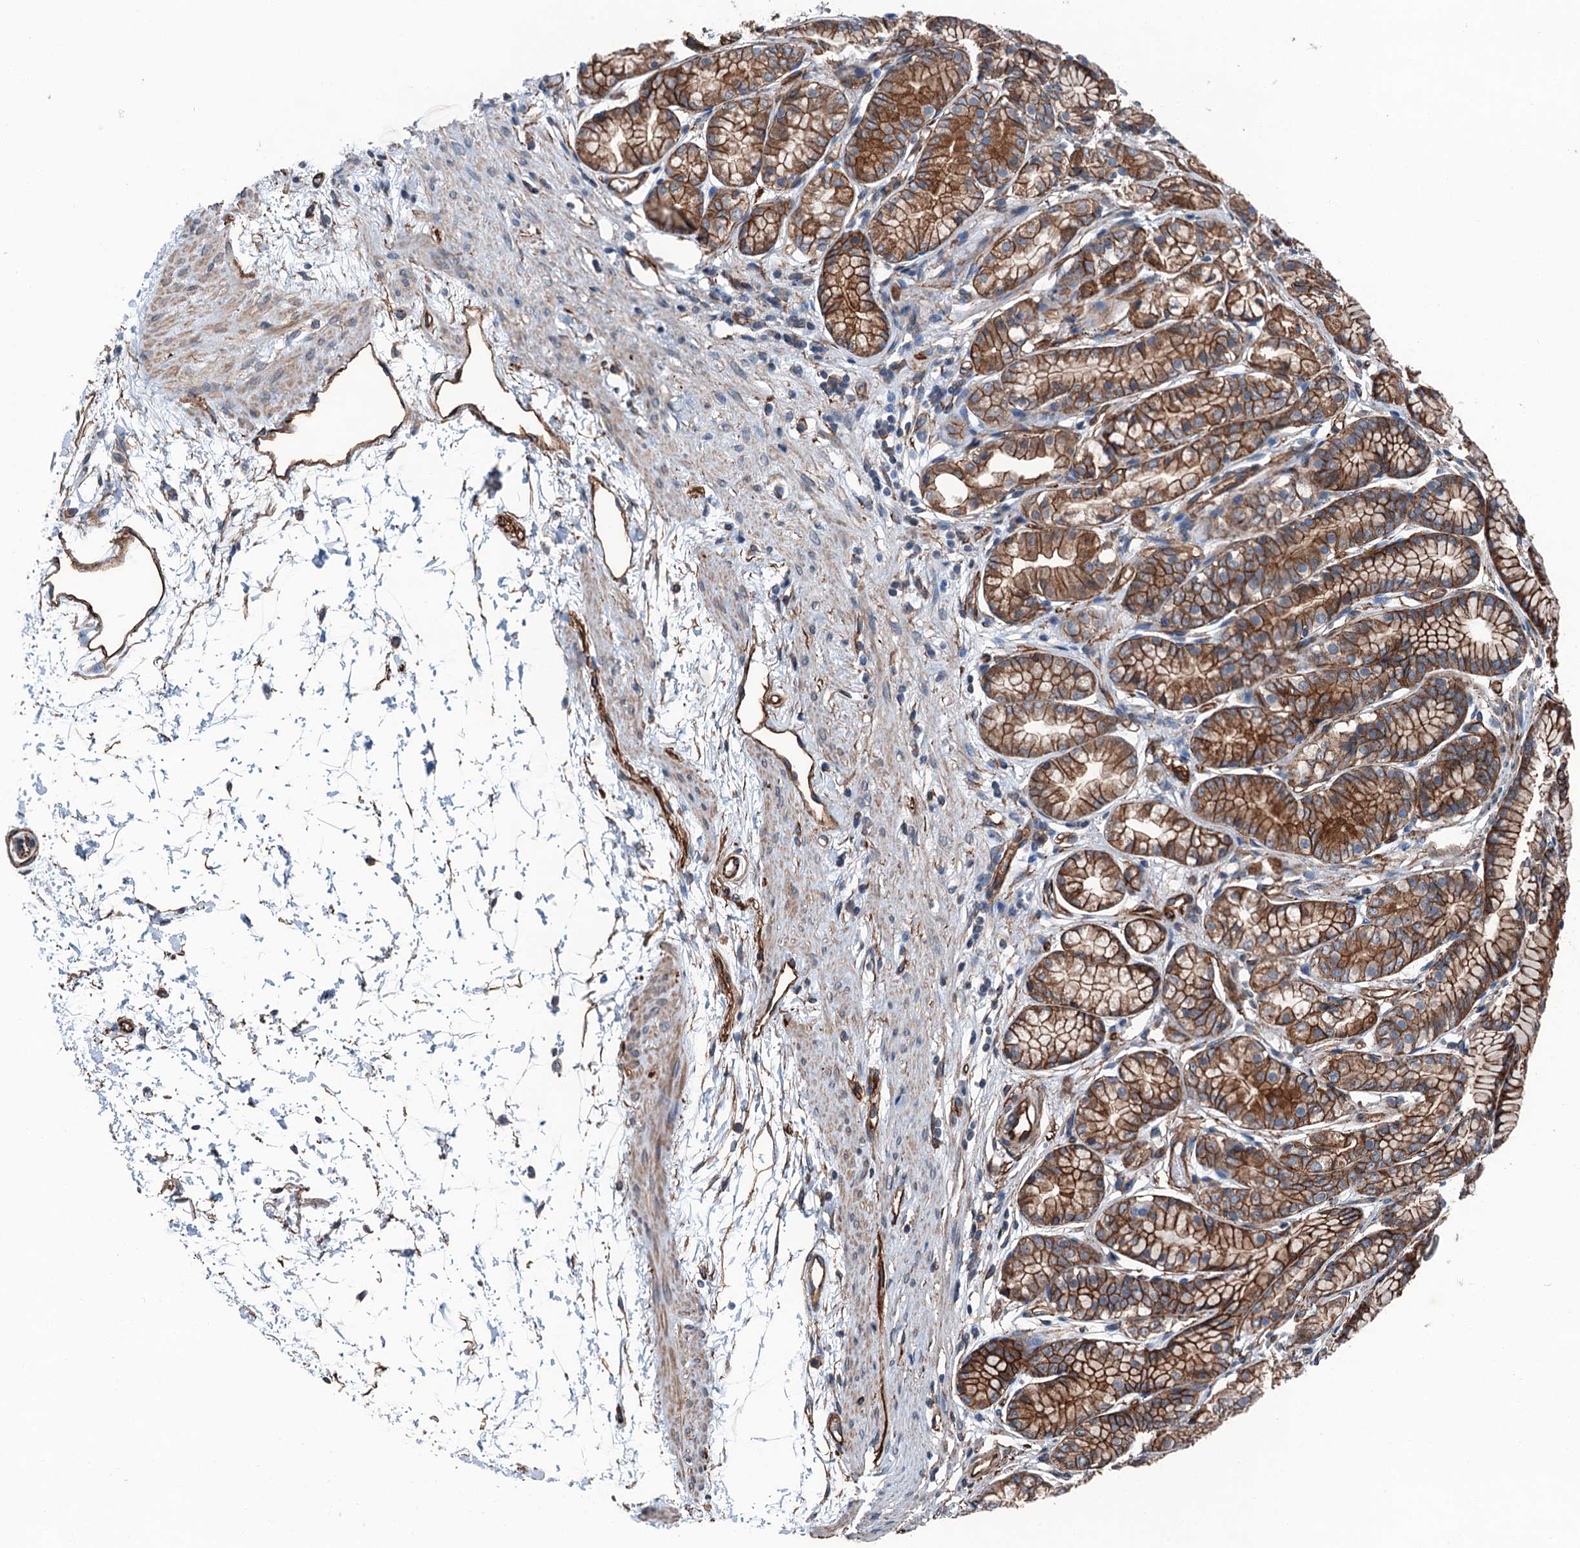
{"staining": {"intensity": "strong", "quantity": ">75%", "location": "cytoplasmic/membranous"}, "tissue": "stomach", "cell_type": "Glandular cells", "image_type": "normal", "snomed": [{"axis": "morphology", "description": "Normal tissue, NOS"}, {"axis": "morphology", "description": "Adenocarcinoma, NOS"}, {"axis": "morphology", "description": "Adenocarcinoma, High grade"}, {"axis": "topography", "description": "Stomach, upper"}, {"axis": "topography", "description": "Stomach"}], "caption": "A high-resolution histopathology image shows immunohistochemistry staining of unremarkable stomach, which reveals strong cytoplasmic/membranous positivity in approximately >75% of glandular cells.", "gene": "NMRAL1", "patient": {"sex": "female", "age": 65}}